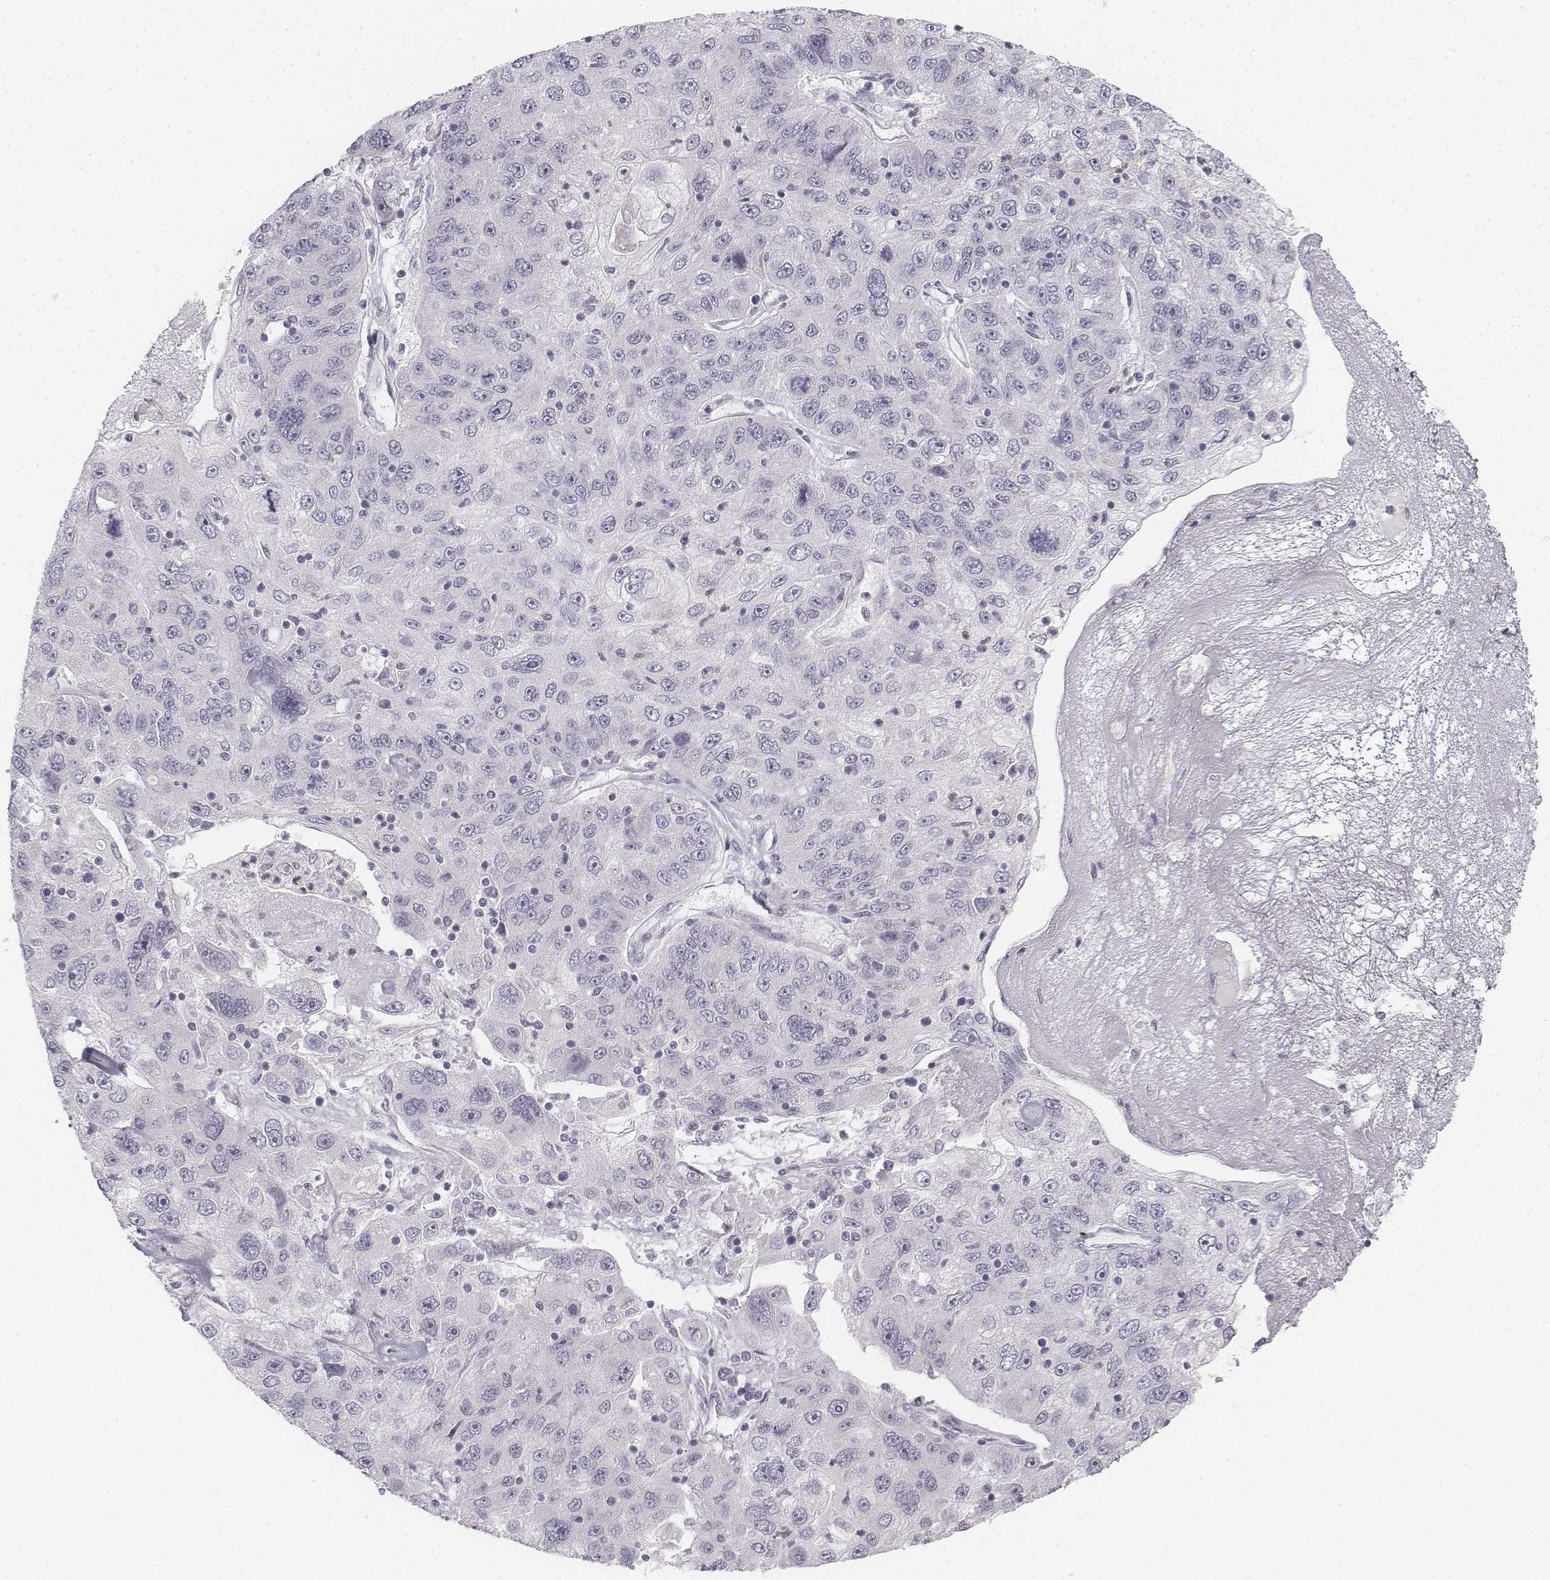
{"staining": {"intensity": "negative", "quantity": "none", "location": "none"}, "tissue": "stomach cancer", "cell_type": "Tumor cells", "image_type": "cancer", "snomed": [{"axis": "morphology", "description": "Adenocarcinoma, NOS"}, {"axis": "topography", "description": "Stomach"}], "caption": "High power microscopy micrograph of an IHC image of stomach cancer (adenocarcinoma), revealing no significant staining in tumor cells.", "gene": "KRTAP2-1", "patient": {"sex": "male", "age": 56}}